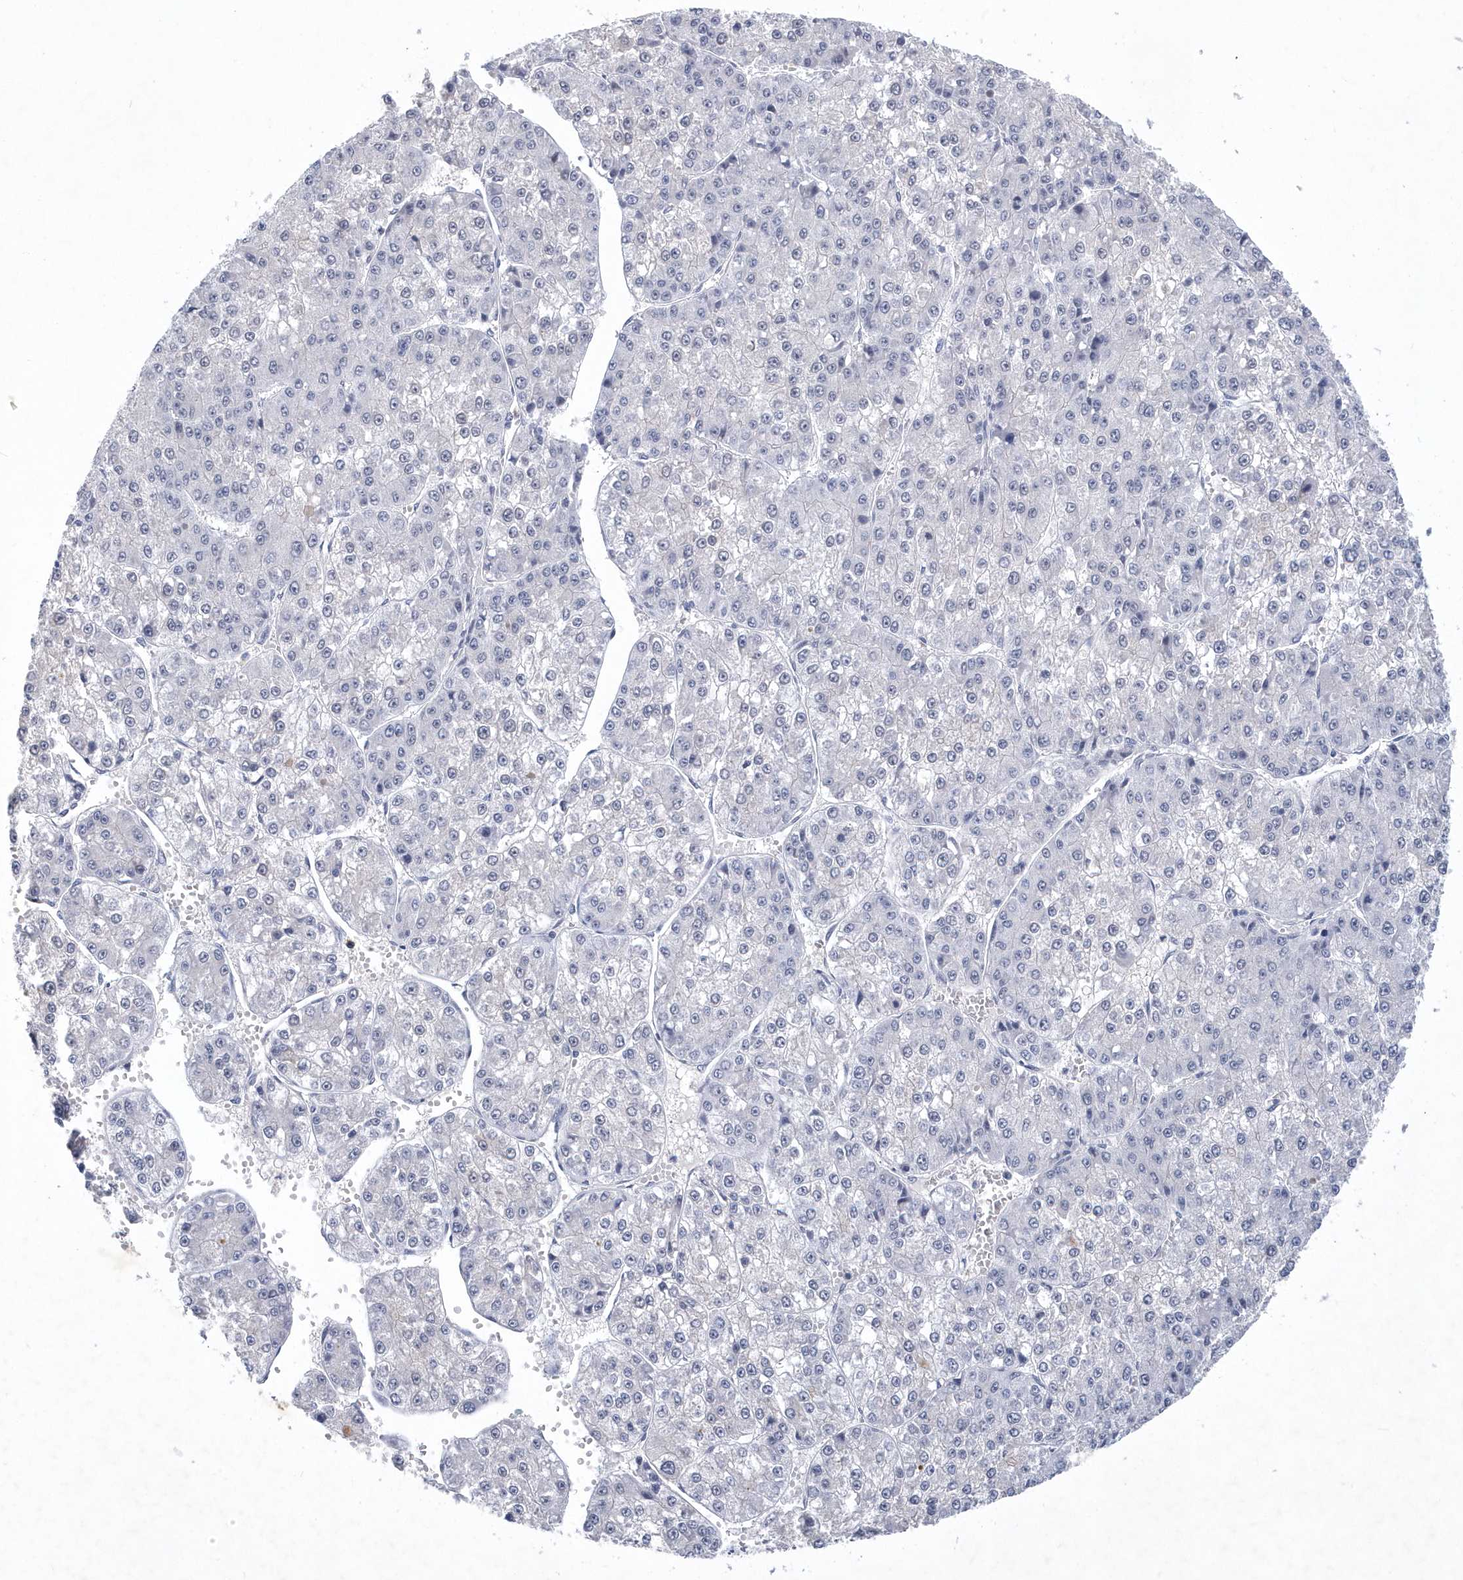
{"staining": {"intensity": "negative", "quantity": "none", "location": "none"}, "tissue": "liver cancer", "cell_type": "Tumor cells", "image_type": "cancer", "snomed": [{"axis": "morphology", "description": "Carcinoma, Hepatocellular, NOS"}, {"axis": "topography", "description": "Liver"}], "caption": "Hepatocellular carcinoma (liver) stained for a protein using immunohistochemistry reveals no staining tumor cells.", "gene": "SRGAP3", "patient": {"sex": "female", "age": 73}}